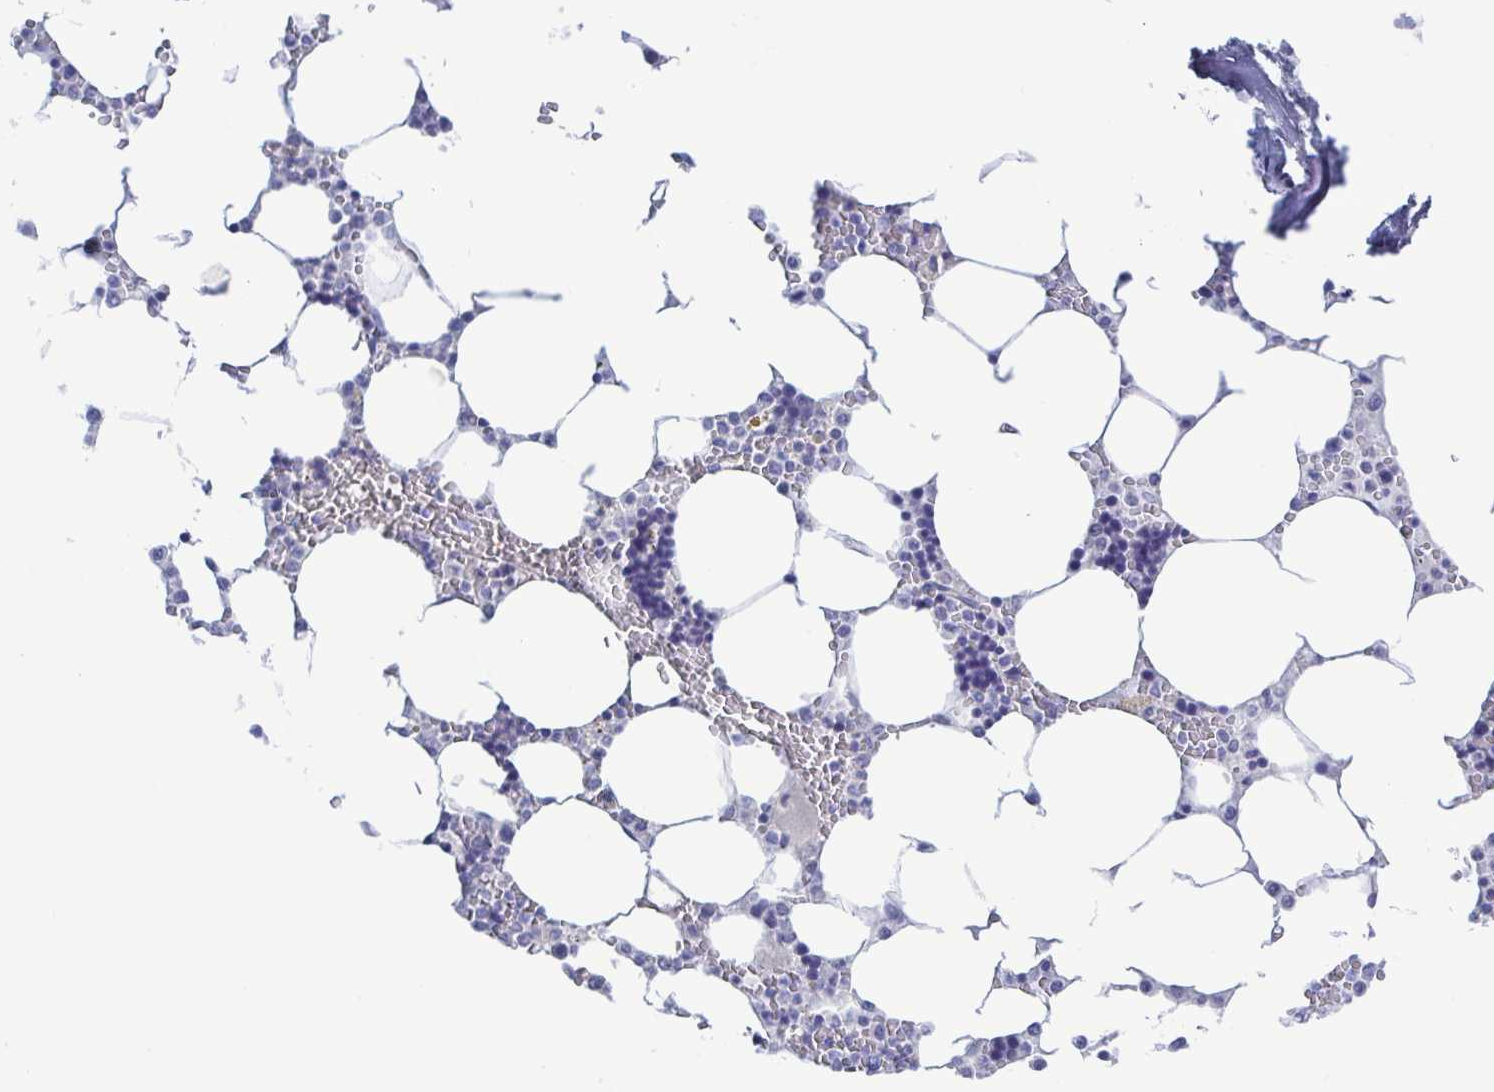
{"staining": {"intensity": "negative", "quantity": "none", "location": "none"}, "tissue": "bone marrow", "cell_type": "Hematopoietic cells", "image_type": "normal", "snomed": [{"axis": "morphology", "description": "Normal tissue, NOS"}, {"axis": "topography", "description": "Bone marrow"}], "caption": "Hematopoietic cells are negative for brown protein staining in normal bone marrow. Brightfield microscopy of immunohistochemistry stained with DAB (brown) and hematoxylin (blue), captured at high magnification.", "gene": "TEX12", "patient": {"sex": "male", "age": 64}}